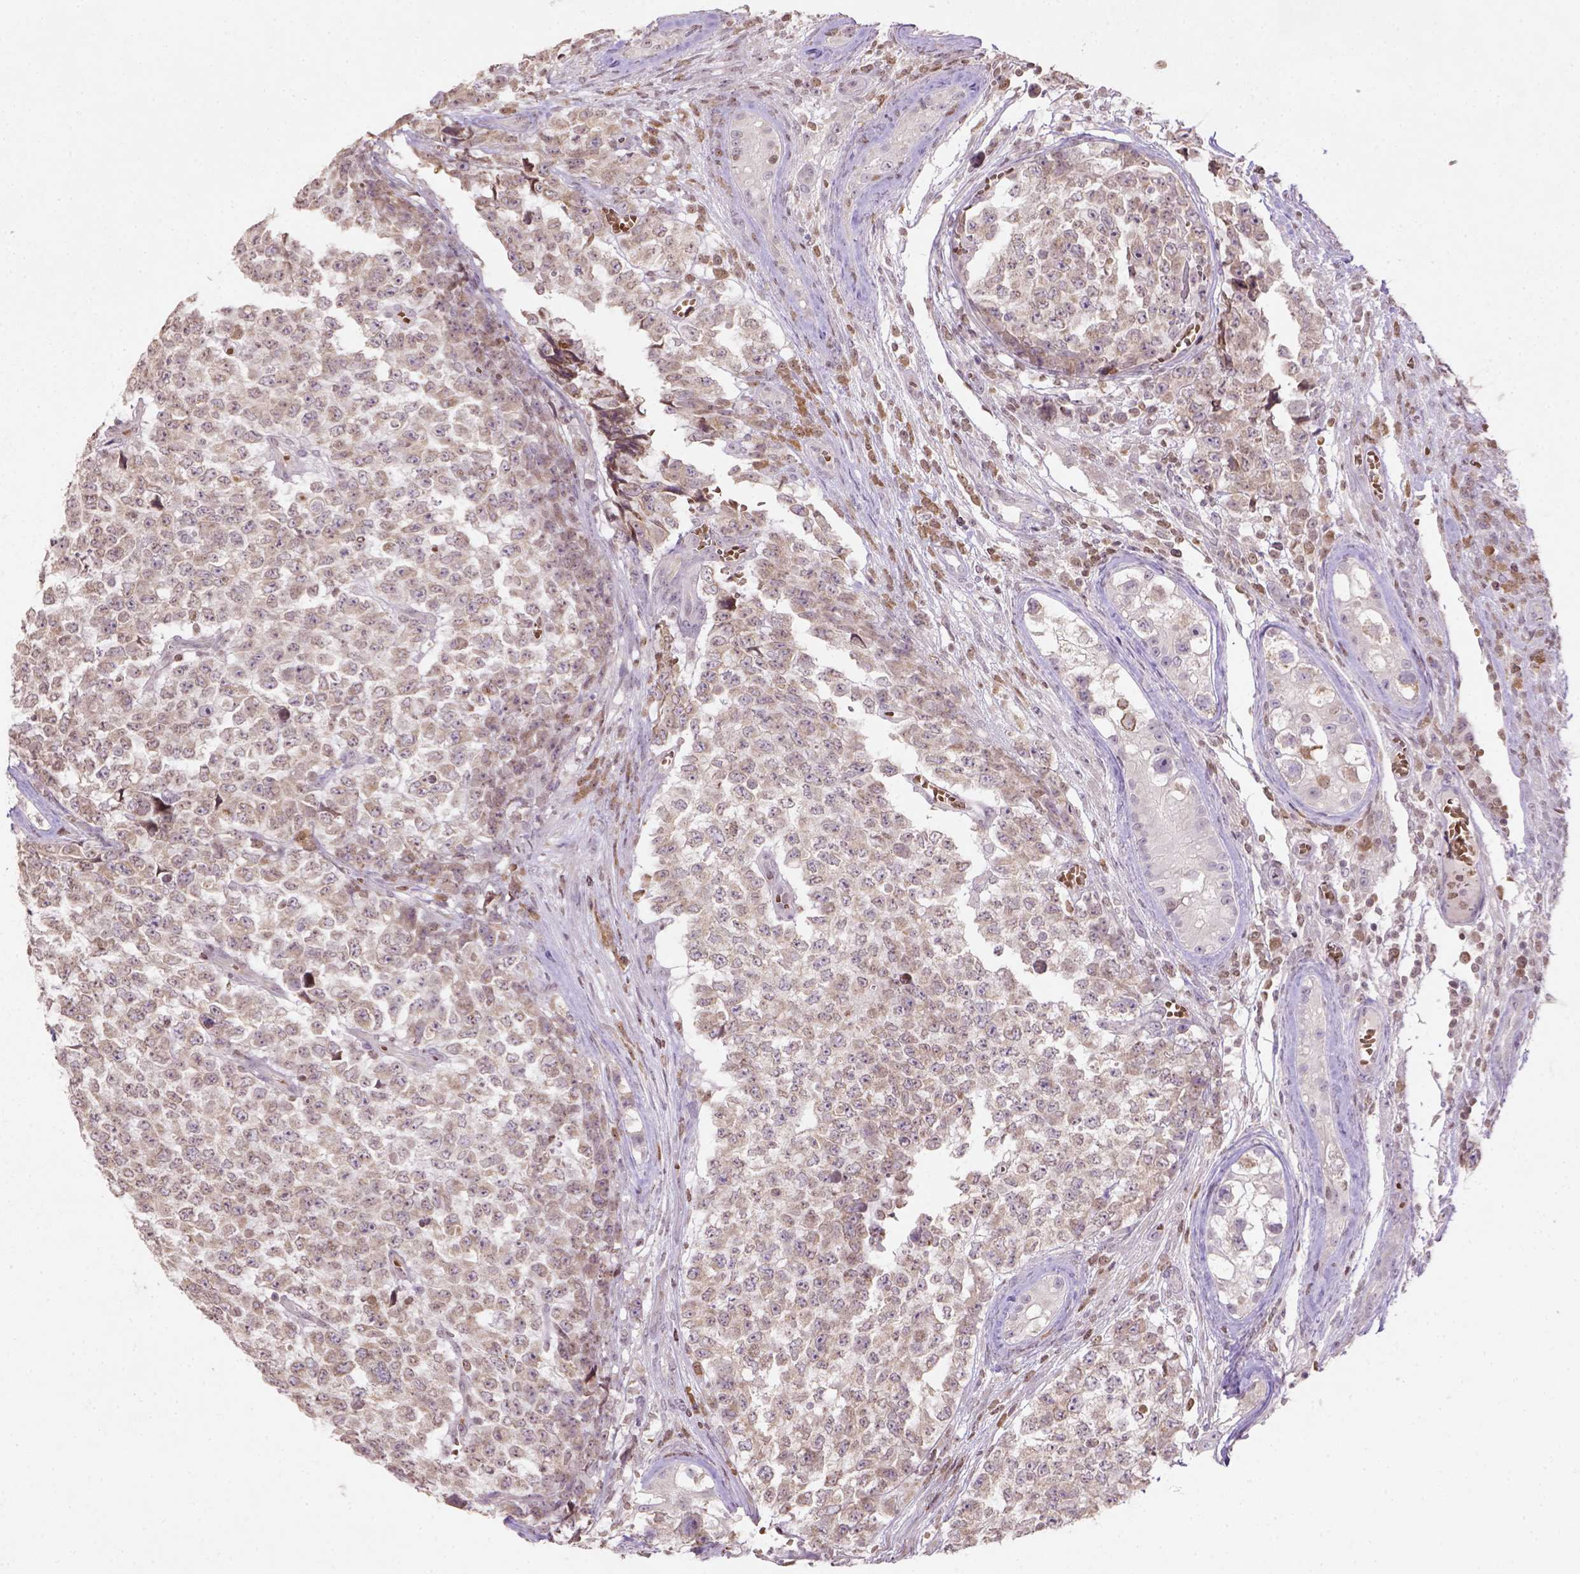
{"staining": {"intensity": "weak", "quantity": ">75%", "location": "cytoplasmic/membranous"}, "tissue": "testis cancer", "cell_type": "Tumor cells", "image_type": "cancer", "snomed": [{"axis": "morphology", "description": "Carcinoma, Embryonal, NOS"}, {"axis": "topography", "description": "Testis"}], "caption": "Human testis cancer stained with a protein marker exhibits weak staining in tumor cells.", "gene": "NUDT3", "patient": {"sex": "male", "age": 23}}